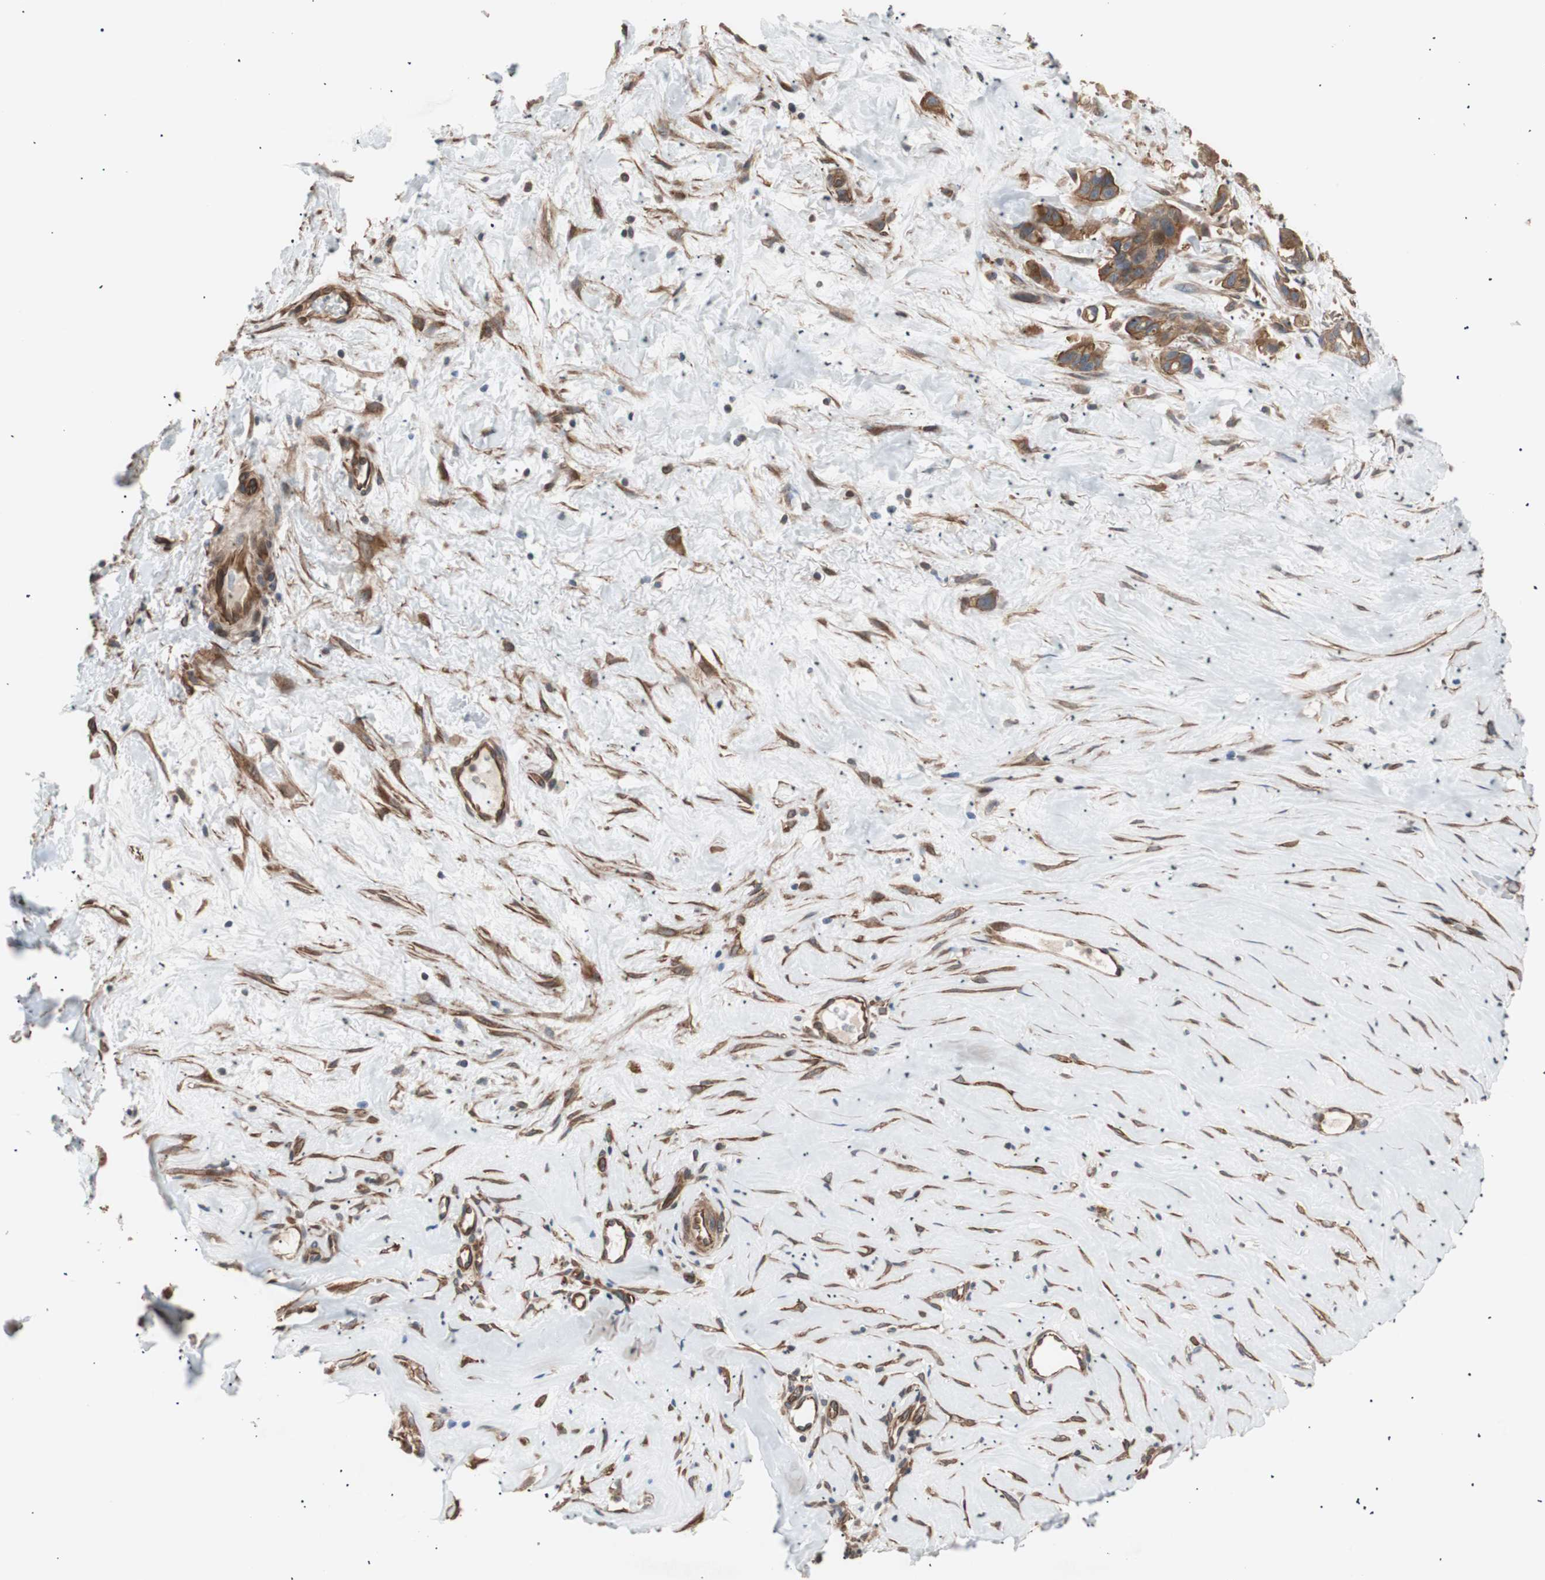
{"staining": {"intensity": "moderate", "quantity": ">75%", "location": "cytoplasmic/membranous"}, "tissue": "liver cancer", "cell_type": "Tumor cells", "image_type": "cancer", "snomed": [{"axis": "morphology", "description": "Cholangiocarcinoma"}, {"axis": "topography", "description": "Liver"}], "caption": "Tumor cells reveal medium levels of moderate cytoplasmic/membranous positivity in approximately >75% of cells in human liver cholangiocarcinoma. The staining was performed using DAB (3,3'-diaminobenzidine), with brown indicating positive protein expression. Nuclei are stained blue with hematoxylin.", "gene": "SMG1", "patient": {"sex": "female", "age": 65}}